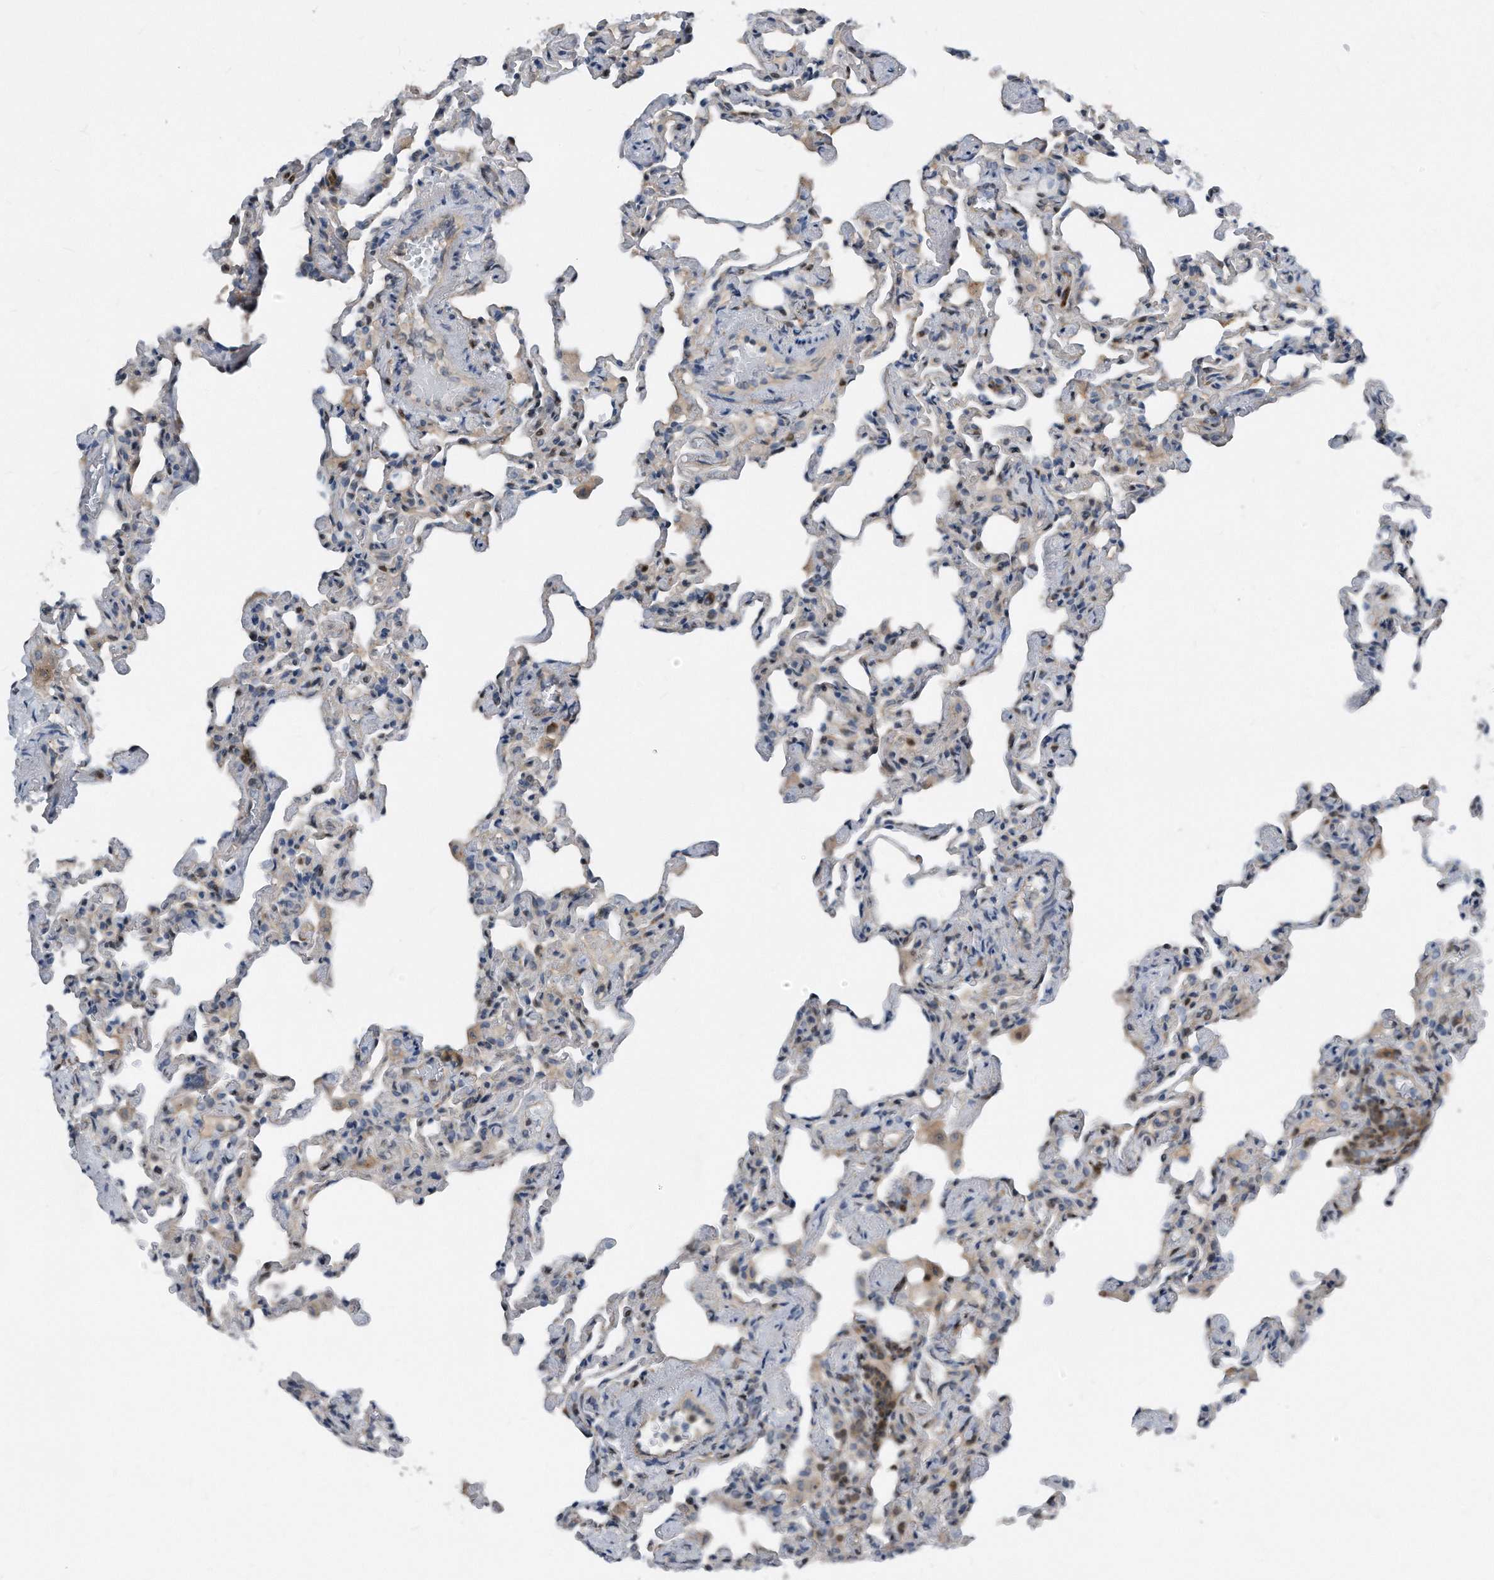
{"staining": {"intensity": "weak", "quantity": "25%-75%", "location": "cytoplasmic/membranous,nuclear"}, "tissue": "lung", "cell_type": "Alveolar cells", "image_type": "normal", "snomed": [{"axis": "morphology", "description": "Normal tissue, NOS"}, {"axis": "topography", "description": "Lung"}], "caption": "Immunohistochemical staining of unremarkable human lung reveals 25%-75% levels of weak cytoplasmic/membranous,nuclear protein expression in about 25%-75% of alveolar cells.", "gene": "MAP2K6", "patient": {"sex": "male", "age": 20}}